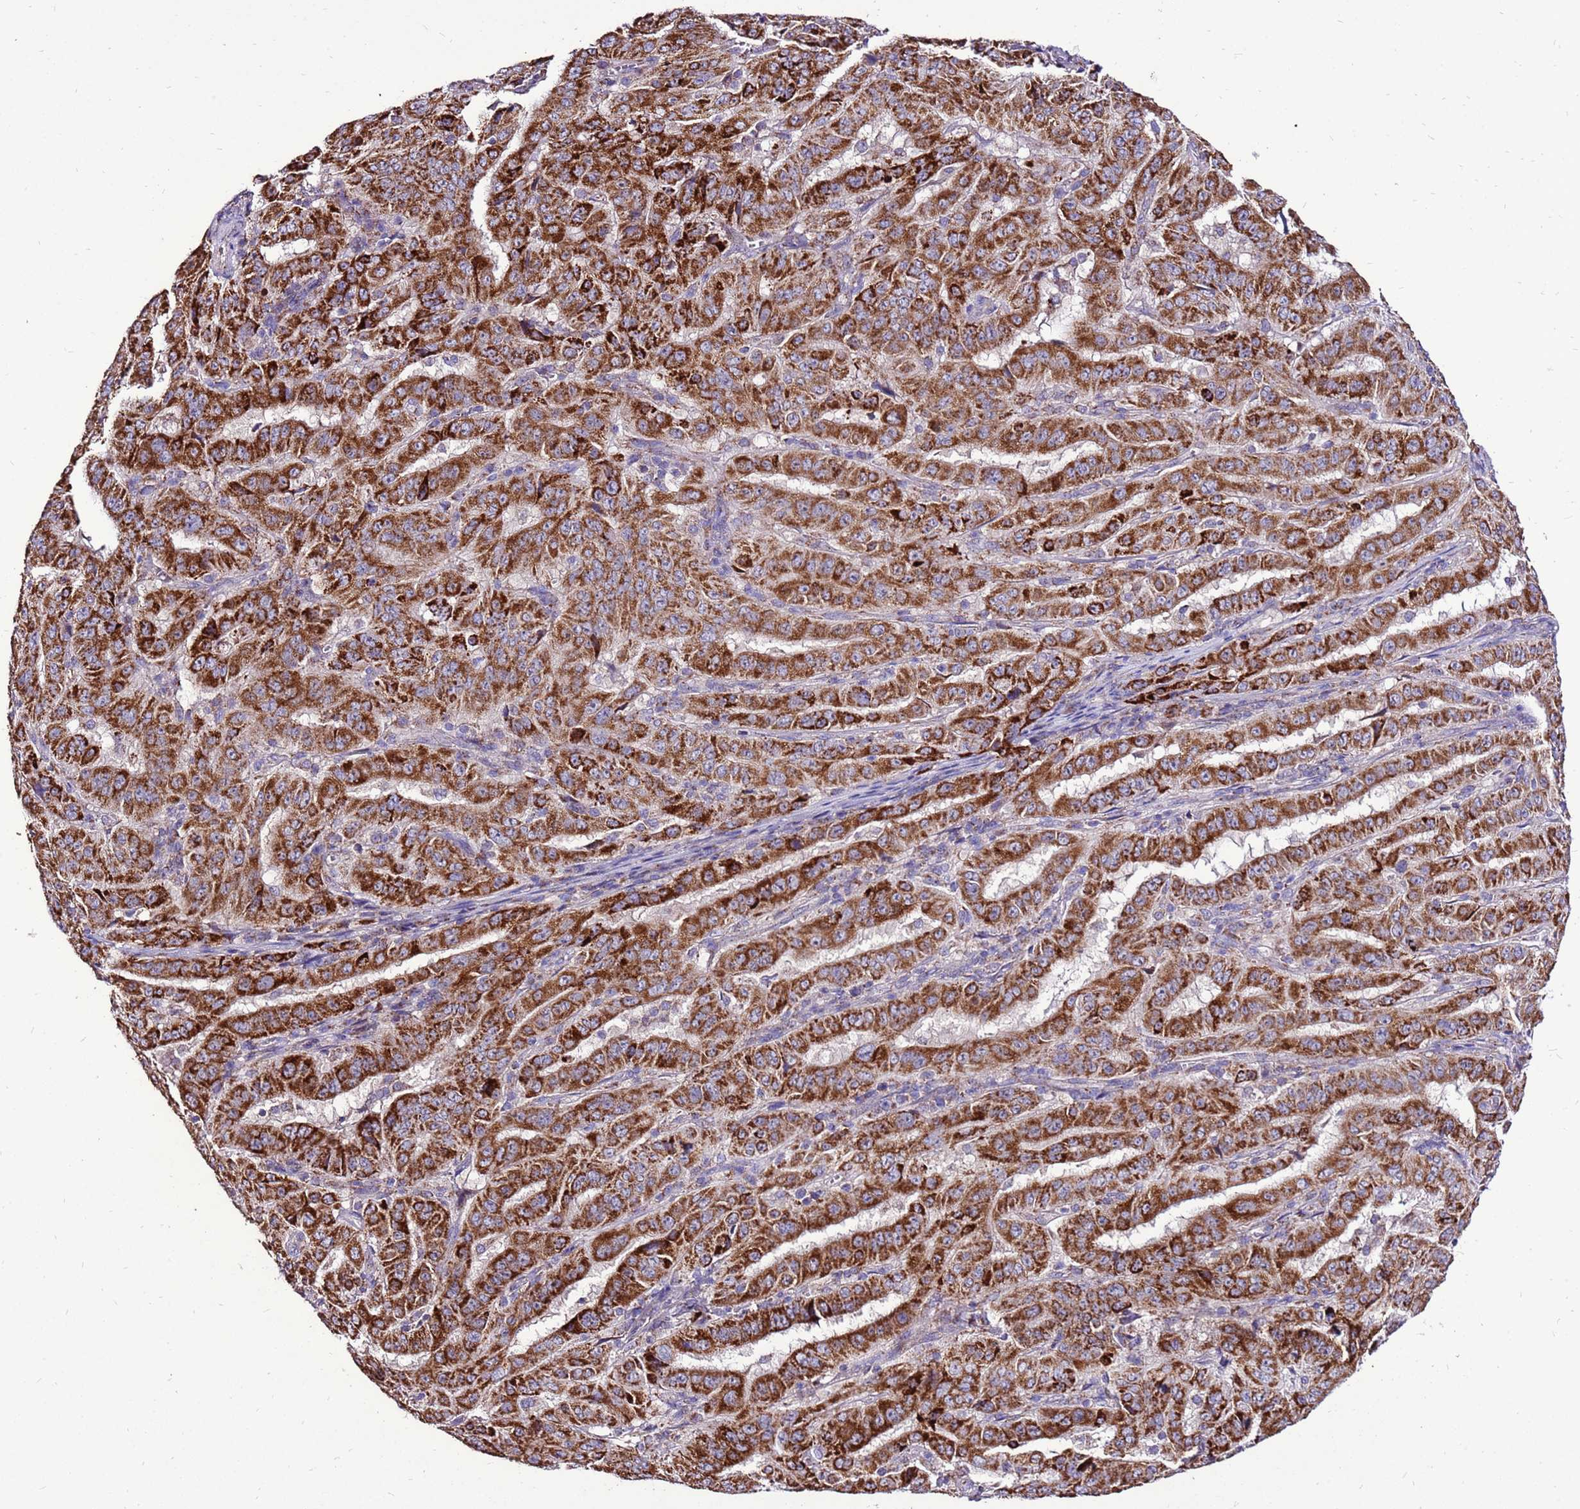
{"staining": {"intensity": "strong", "quantity": ">75%", "location": "cytoplasmic/membranous"}, "tissue": "pancreatic cancer", "cell_type": "Tumor cells", "image_type": "cancer", "snomed": [{"axis": "morphology", "description": "Adenocarcinoma, NOS"}, {"axis": "topography", "description": "Pancreas"}], "caption": "Immunohistochemical staining of human adenocarcinoma (pancreatic) shows strong cytoplasmic/membranous protein expression in about >75% of tumor cells.", "gene": "SPSB3", "patient": {"sex": "male", "age": 63}}